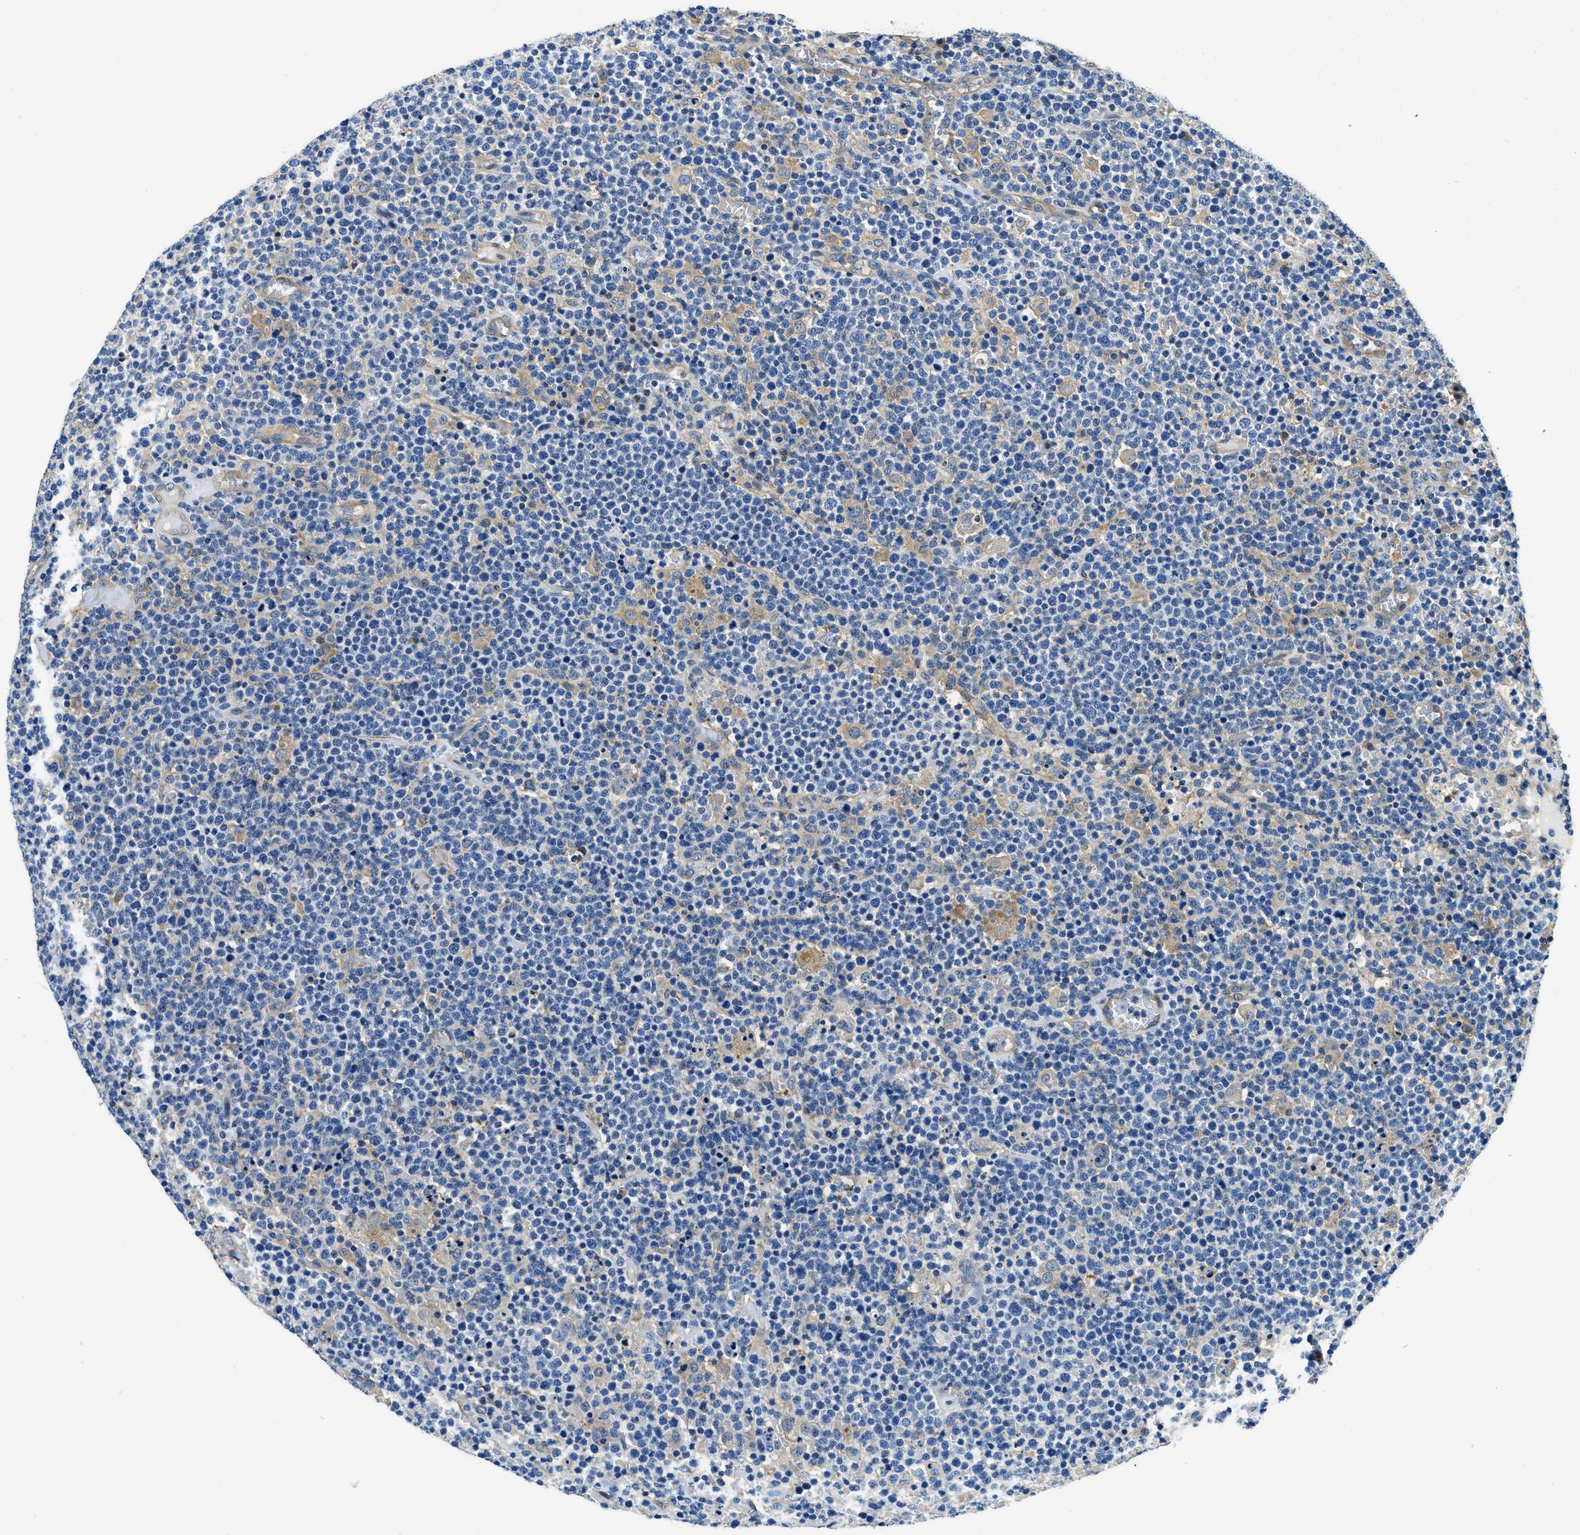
{"staining": {"intensity": "negative", "quantity": "none", "location": "none"}, "tissue": "lymphoma", "cell_type": "Tumor cells", "image_type": "cancer", "snomed": [{"axis": "morphology", "description": "Malignant lymphoma, non-Hodgkin's type, High grade"}, {"axis": "topography", "description": "Lymph node"}], "caption": "The immunohistochemistry (IHC) micrograph has no significant positivity in tumor cells of lymphoma tissue.", "gene": "TWF1", "patient": {"sex": "male", "age": 61}}